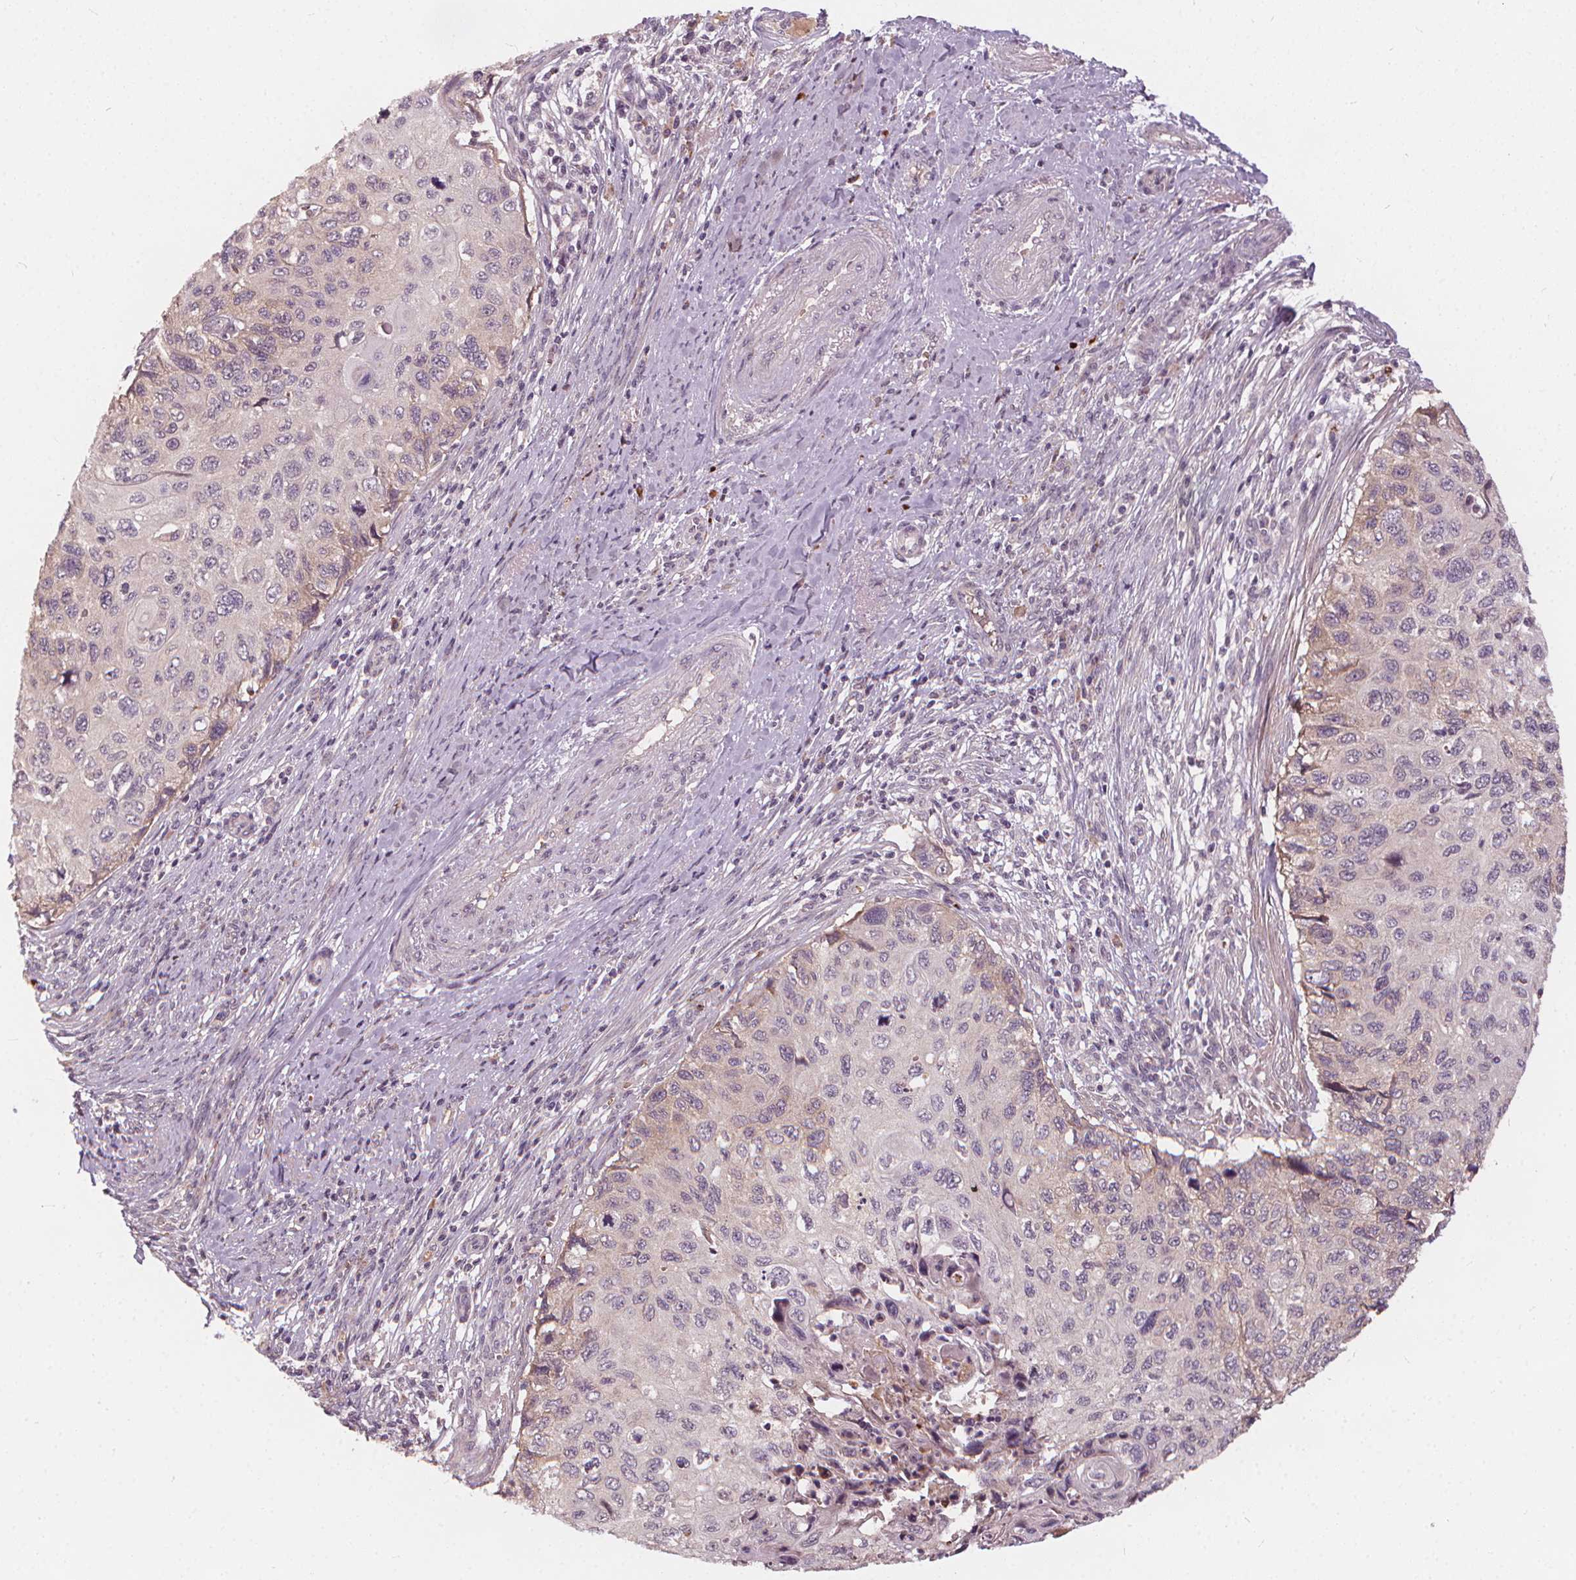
{"staining": {"intensity": "negative", "quantity": "none", "location": "none"}, "tissue": "cervical cancer", "cell_type": "Tumor cells", "image_type": "cancer", "snomed": [{"axis": "morphology", "description": "Squamous cell carcinoma, NOS"}, {"axis": "topography", "description": "Cervix"}], "caption": "Human squamous cell carcinoma (cervical) stained for a protein using immunohistochemistry exhibits no staining in tumor cells.", "gene": "IPO13", "patient": {"sex": "female", "age": 70}}